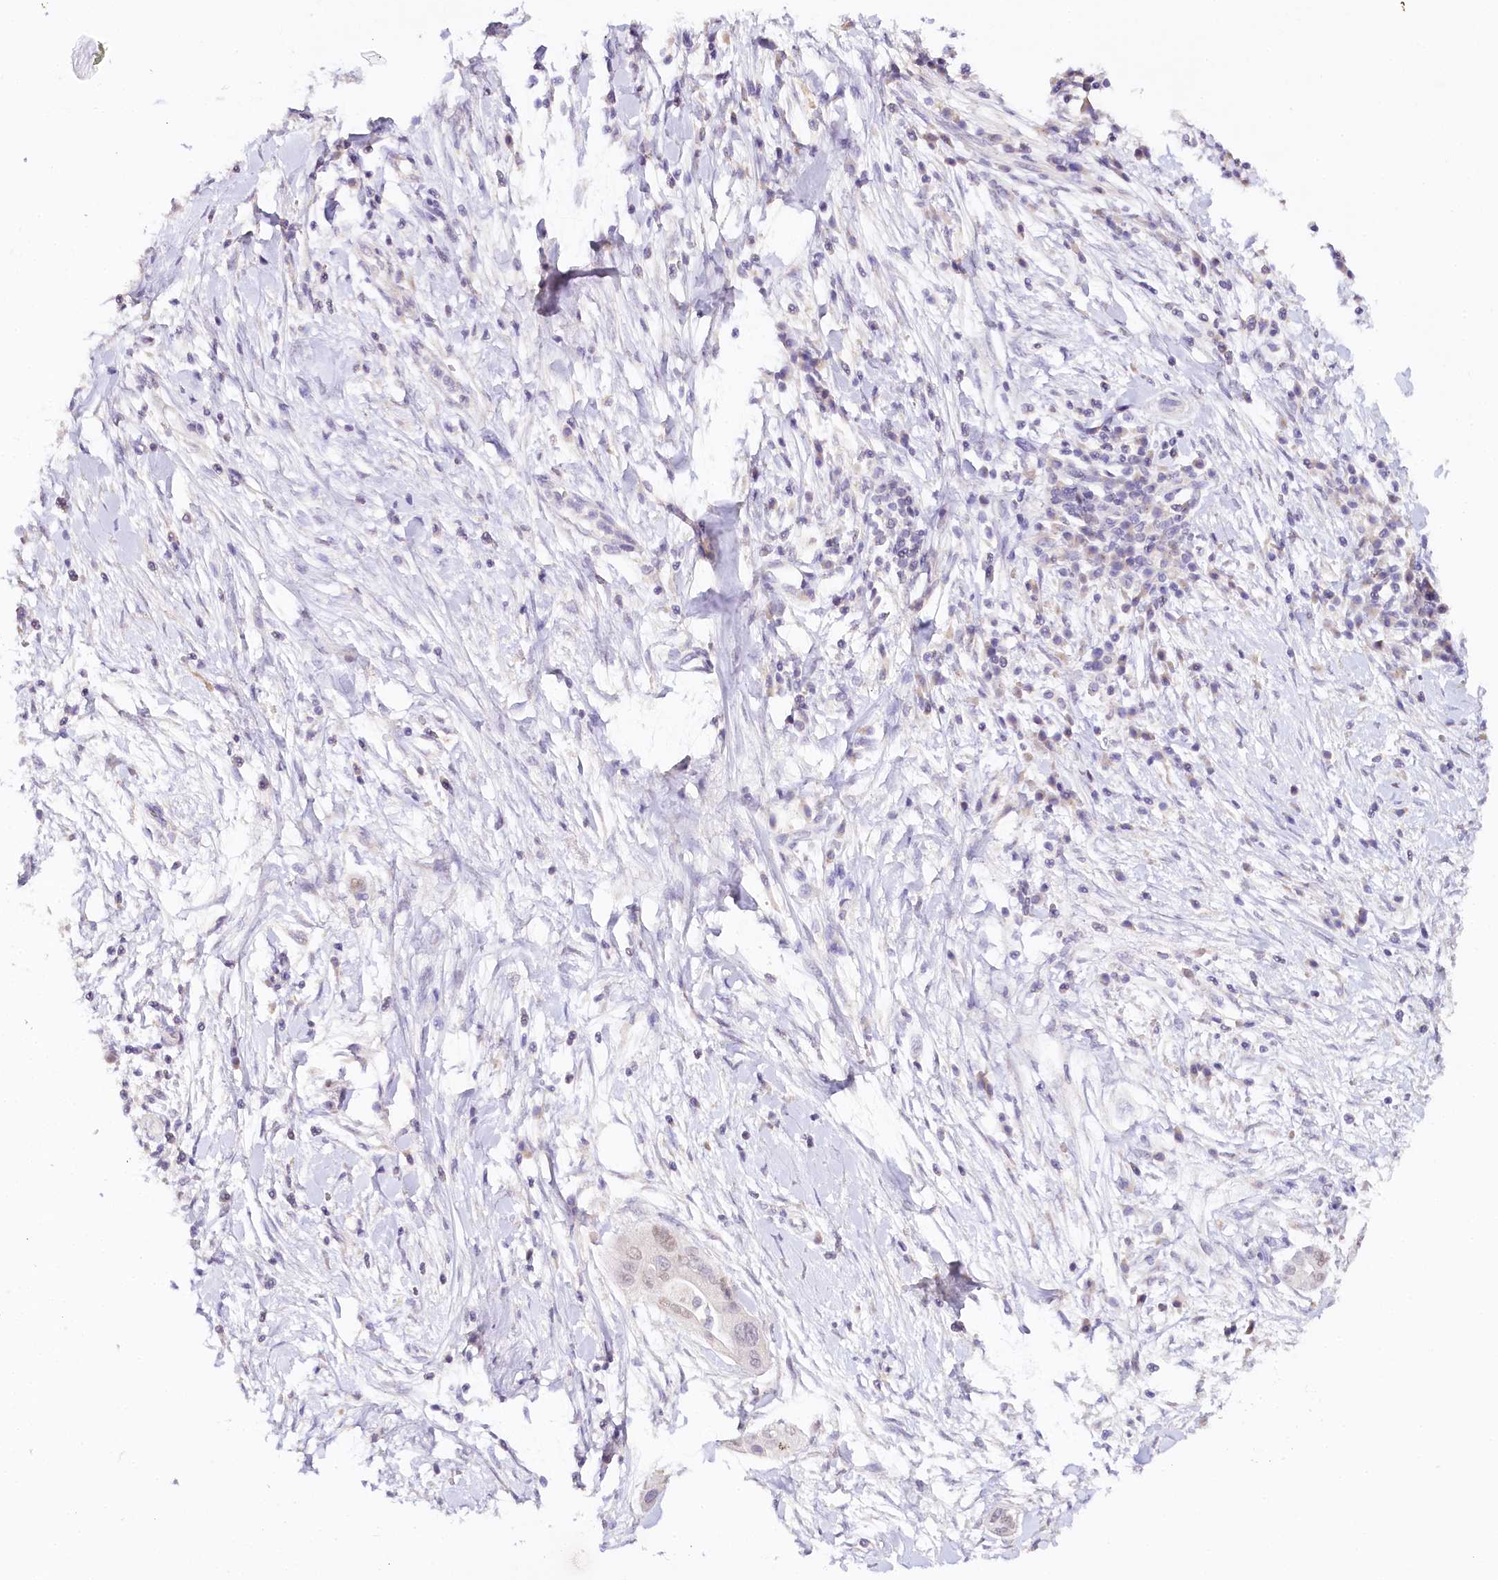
{"staining": {"intensity": "moderate", "quantity": "25%-75%", "location": "nuclear"}, "tissue": "pancreatic cancer", "cell_type": "Tumor cells", "image_type": "cancer", "snomed": [{"axis": "morphology", "description": "Adenocarcinoma, NOS"}, {"axis": "topography", "description": "Pancreas"}], "caption": "This image shows IHC staining of pancreatic cancer (adenocarcinoma), with medium moderate nuclear positivity in about 25%-75% of tumor cells.", "gene": "TP53", "patient": {"sex": "male", "age": 68}}